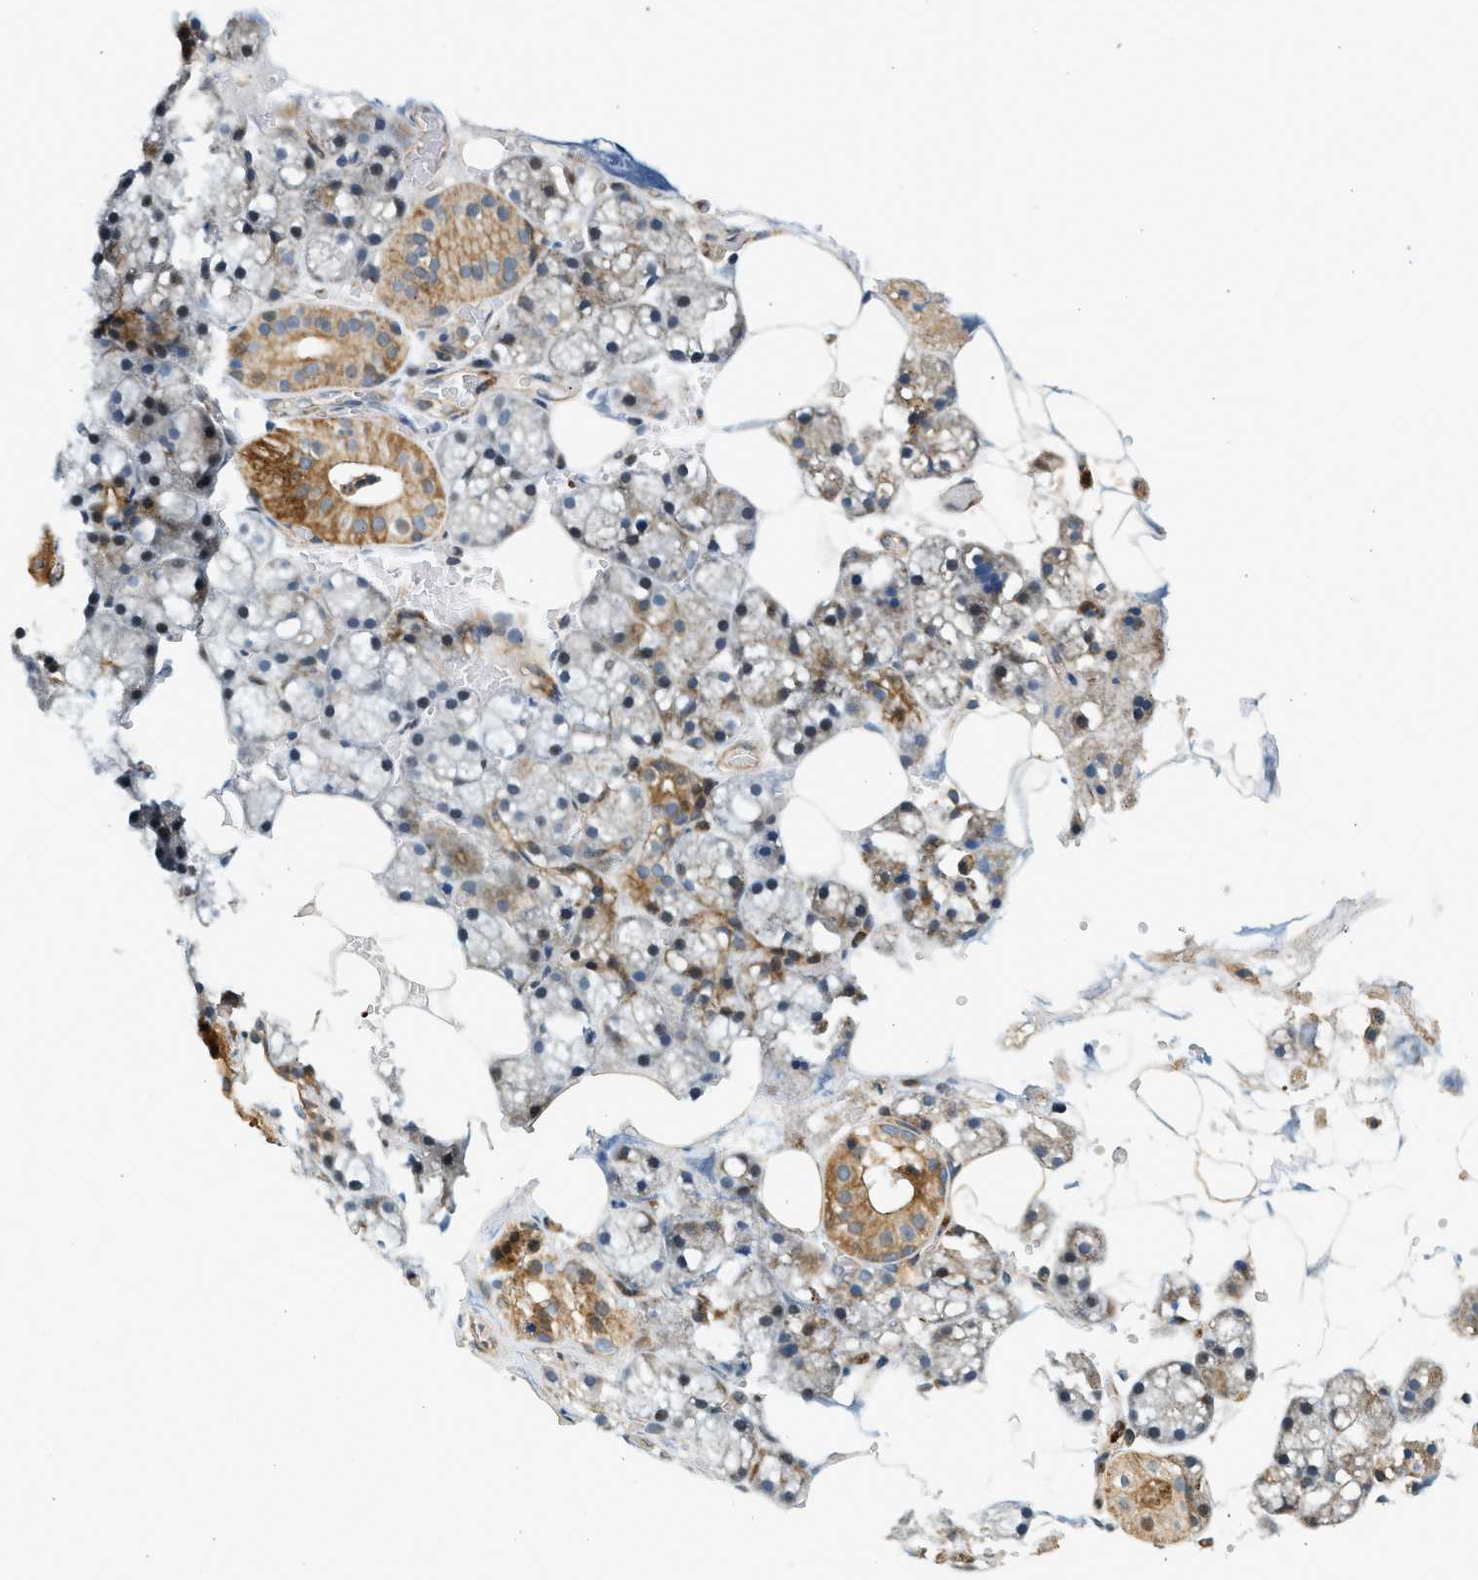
{"staining": {"intensity": "moderate", "quantity": "25%-75%", "location": "cytoplasmic/membranous"}, "tissue": "salivary gland", "cell_type": "Glandular cells", "image_type": "normal", "snomed": [{"axis": "morphology", "description": "Normal tissue, NOS"}, {"axis": "topography", "description": "Salivary gland"}], "caption": "Protein staining displays moderate cytoplasmic/membranous expression in approximately 25%-75% of glandular cells in benign salivary gland.", "gene": "NRSN2", "patient": {"sex": "male", "age": 62}}